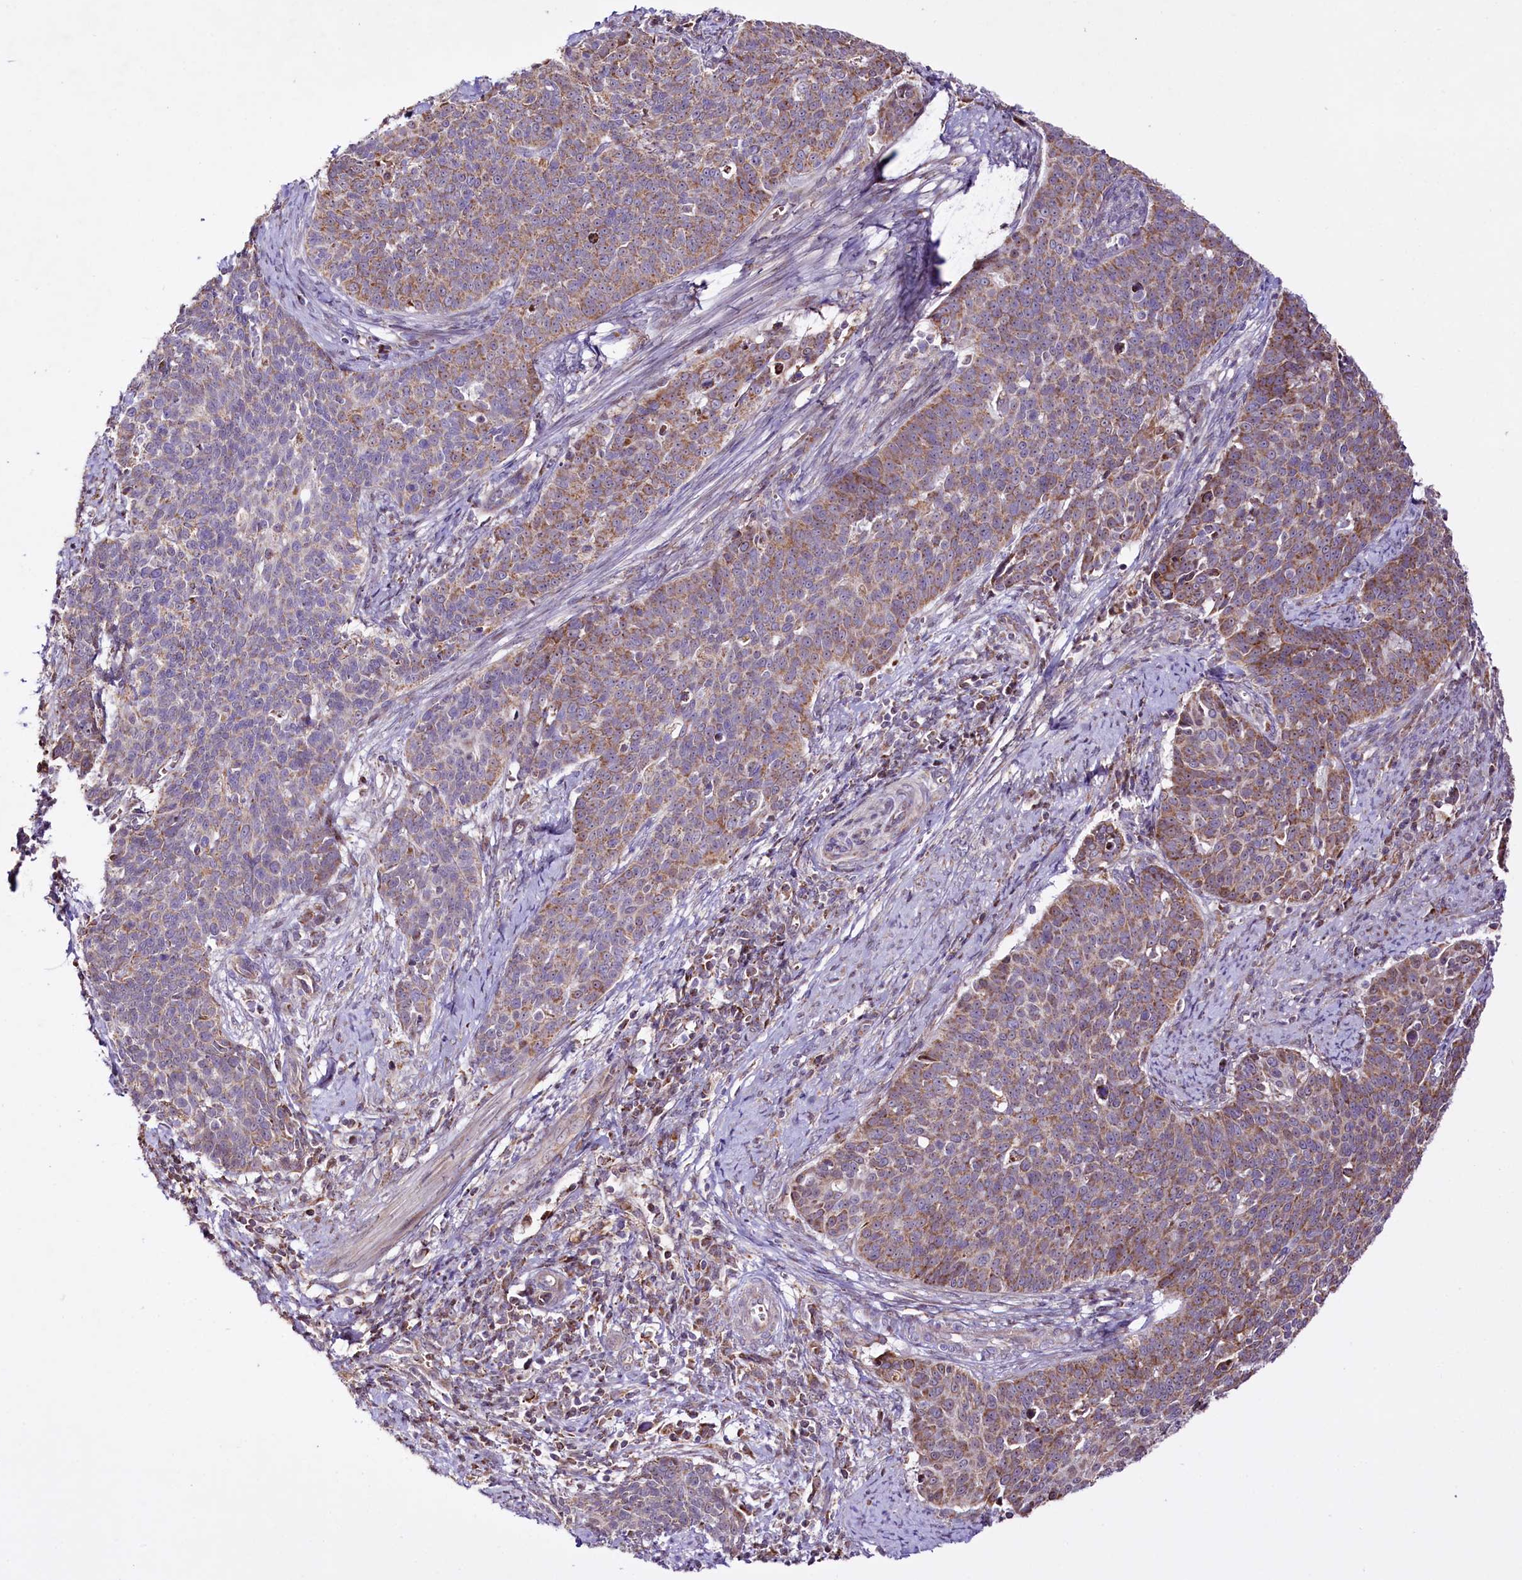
{"staining": {"intensity": "moderate", "quantity": ">75%", "location": "cytoplasmic/membranous"}, "tissue": "cervical cancer", "cell_type": "Tumor cells", "image_type": "cancer", "snomed": [{"axis": "morphology", "description": "Squamous cell carcinoma, NOS"}, {"axis": "topography", "description": "Cervix"}], "caption": "Moderate cytoplasmic/membranous protein expression is appreciated in approximately >75% of tumor cells in cervical cancer.", "gene": "ST7", "patient": {"sex": "female", "age": 39}}